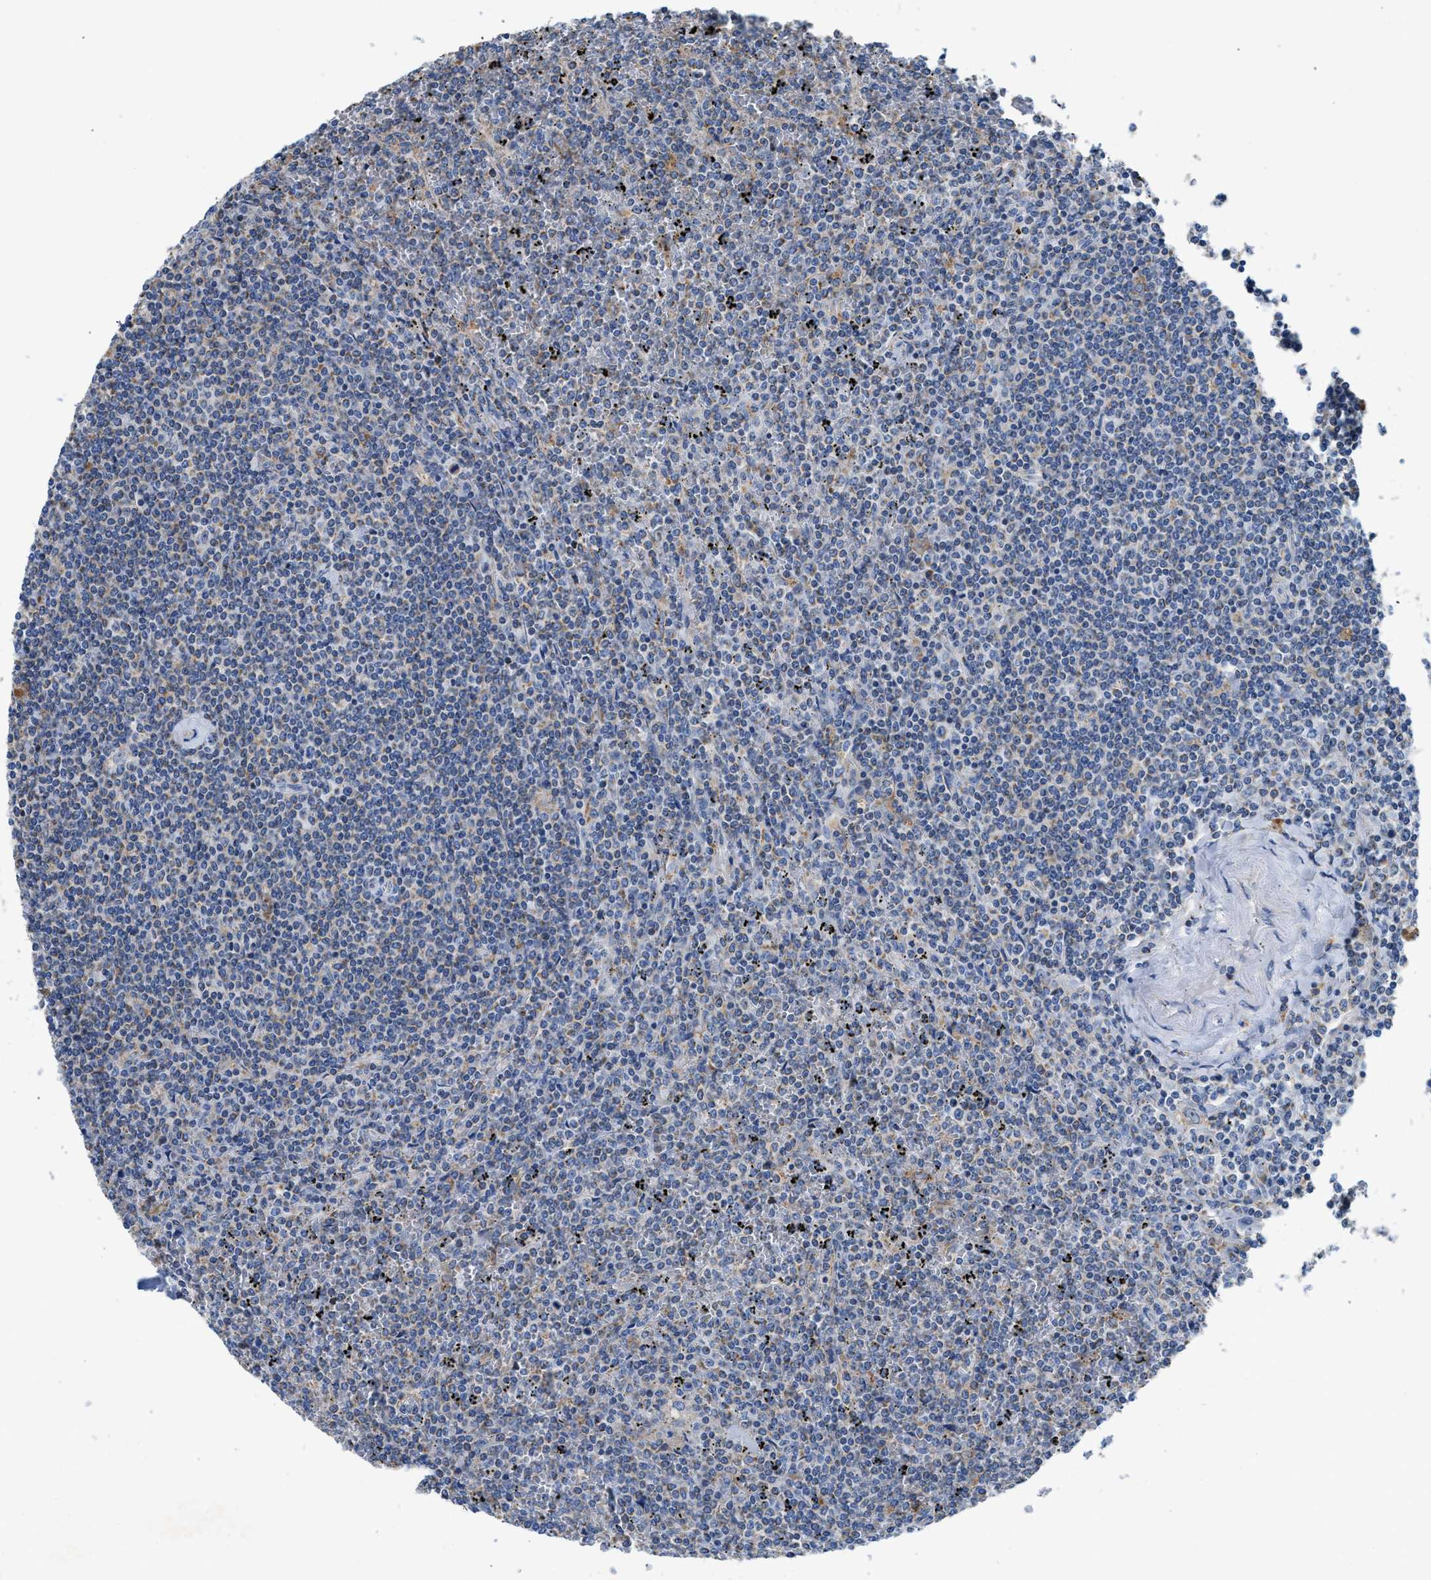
{"staining": {"intensity": "moderate", "quantity": "25%-75%", "location": "cytoplasmic/membranous"}, "tissue": "lymphoma", "cell_type": "Tumor cells", "image_type": "cancer", "snomed": [{"axis": "morphology", "description": "Malignant lymphoma, non-Hodgkin's type, Low grade"}, {"axis": "topography", "description": "Spleen"}], "caption": "Lymphoma stained with a protein marker reveals moderate staining in tumor cells.", "gene": "SLC25A13", "patient": {"sex": "female", "age": 19}}